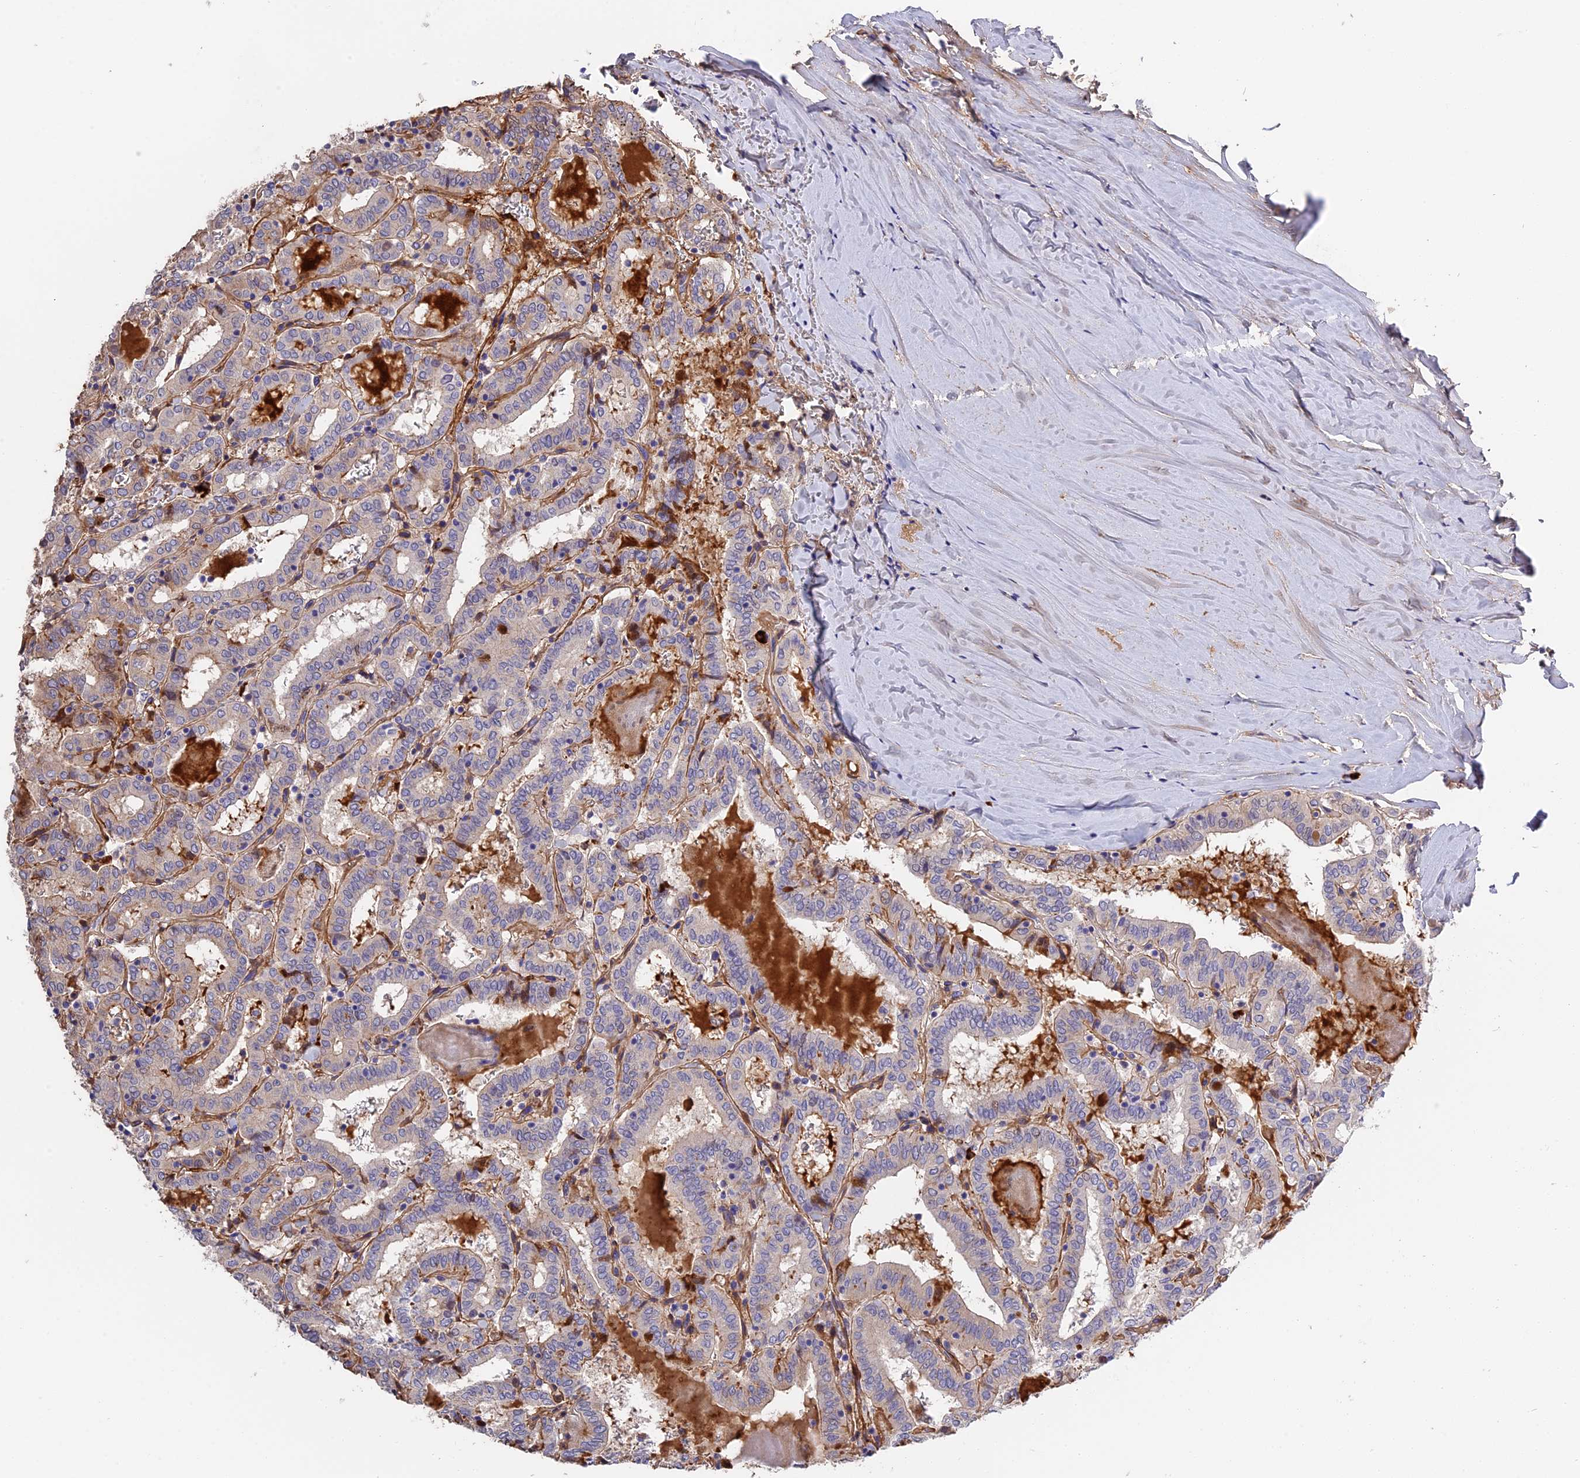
{"staining": {"intensity": "weak", "quantity": "<25%", "location": "cytoplasmic/membranous"}, "tissue": "thyroid cancer", "cell_type": "Tumor cells", "image_type": "cancer", "snomed": [{"axis": "morphology", "description": "Papillary adenocarcinoma, NOS"}, {"axis": "topography", "description": "Thyroid gland"}], "caption": "Tumor cells are negative for brown protein staining in thyroid cancer (papillary adenocarcinoma).", "gene": "MFSD2A", "patient": {"sex": "female", "age": 72}}